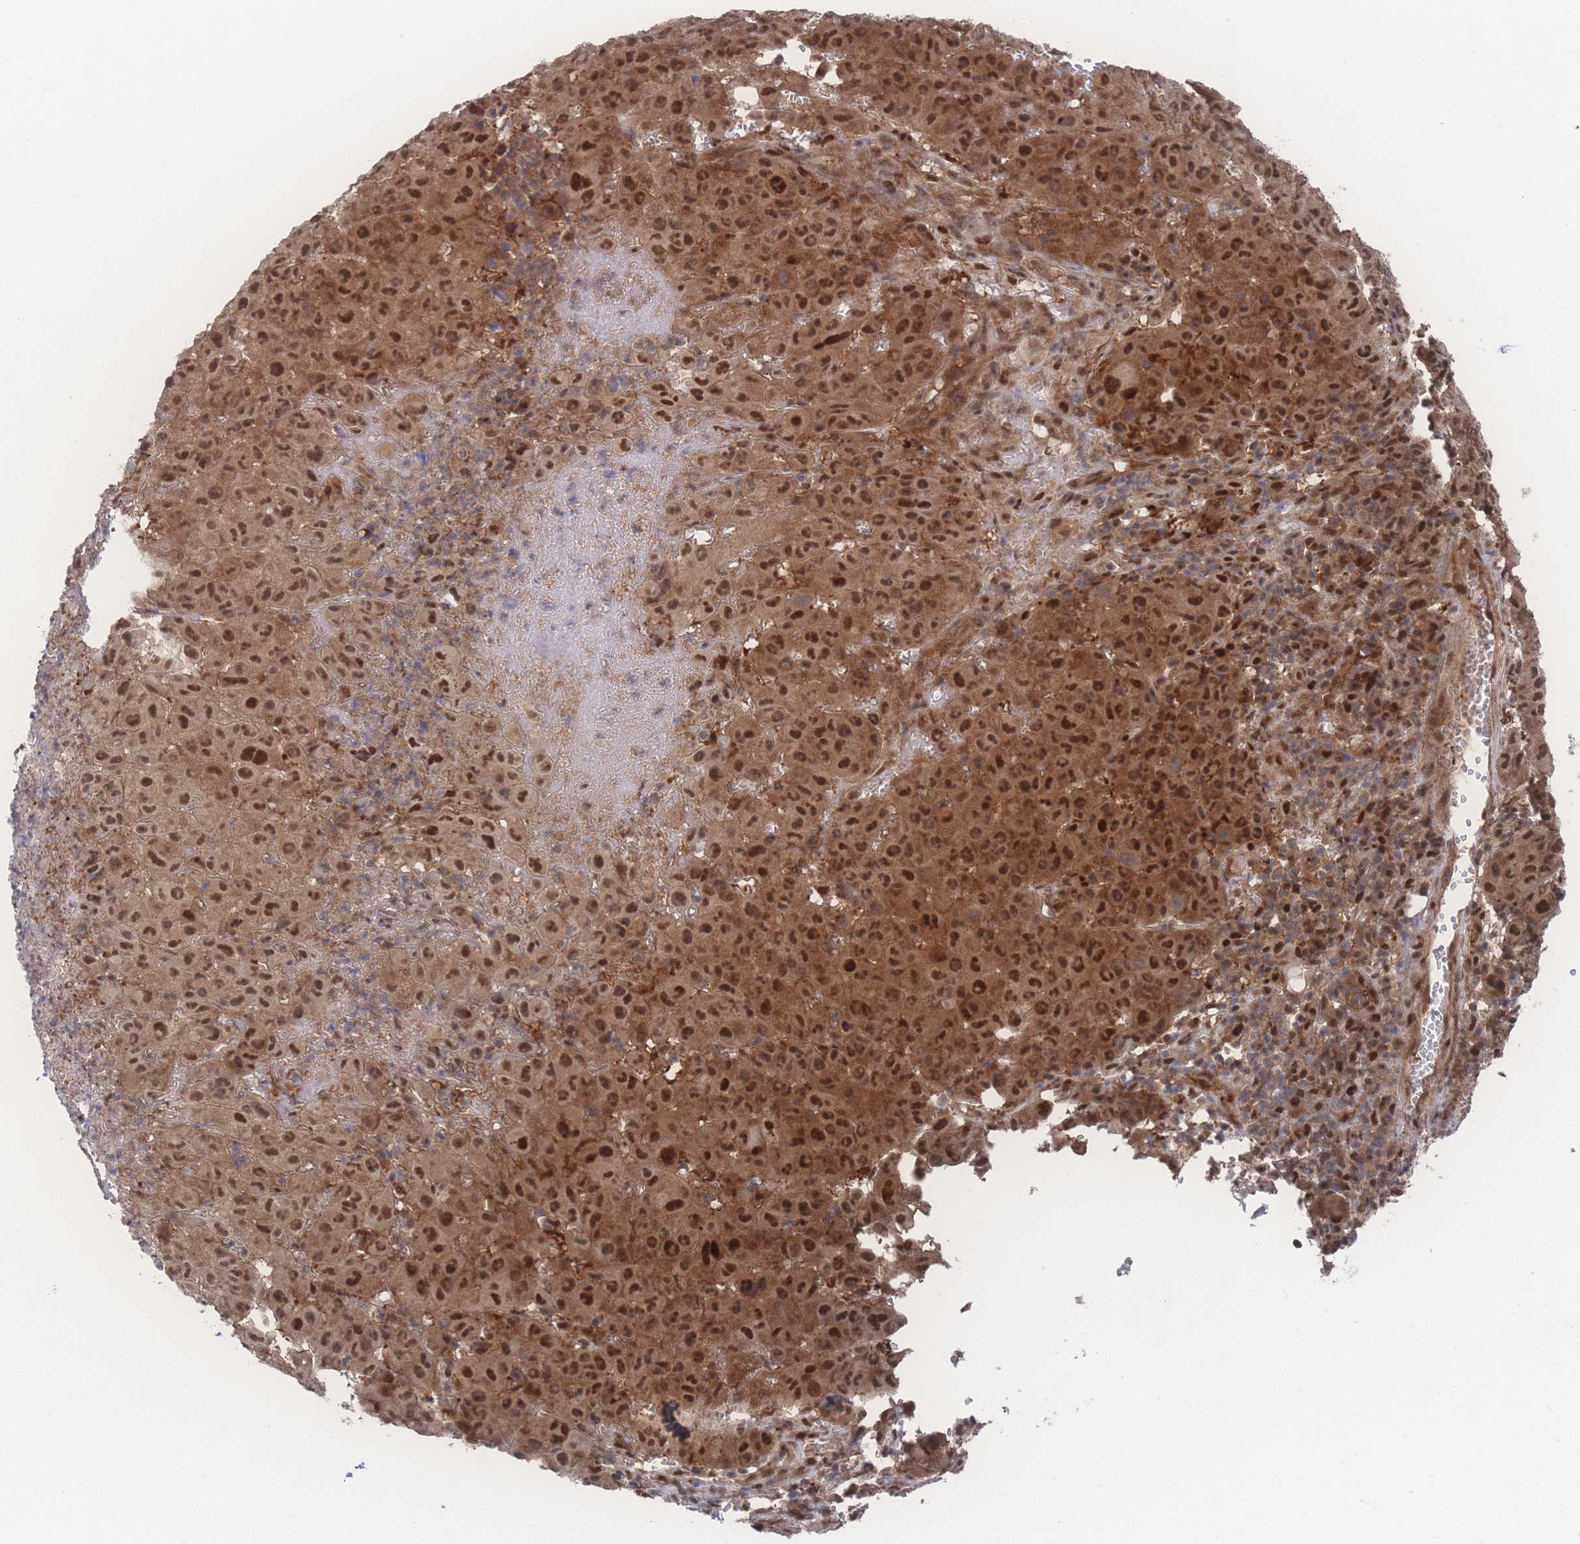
{"staining": {"intensity": "strong", "quantity": ">75%", "location": "cytoplasmic/membranous,nuclear"}, "tissue": "melanoma", "cell_type": "Tumor cells", "image_type": "cancer", "snomed": [{"axis": "morphology", "description": "Malignant melanoma, NOS"}, {"axis": "topography", "description": "Skin"}], "caption": "Malignant melanoma stained for a protein shows strong cytoplasmic/membranous and nuclear positivity in tumor cells.", "gene": "PSMA1", "patient": {"sex": "male", "age": 73}}